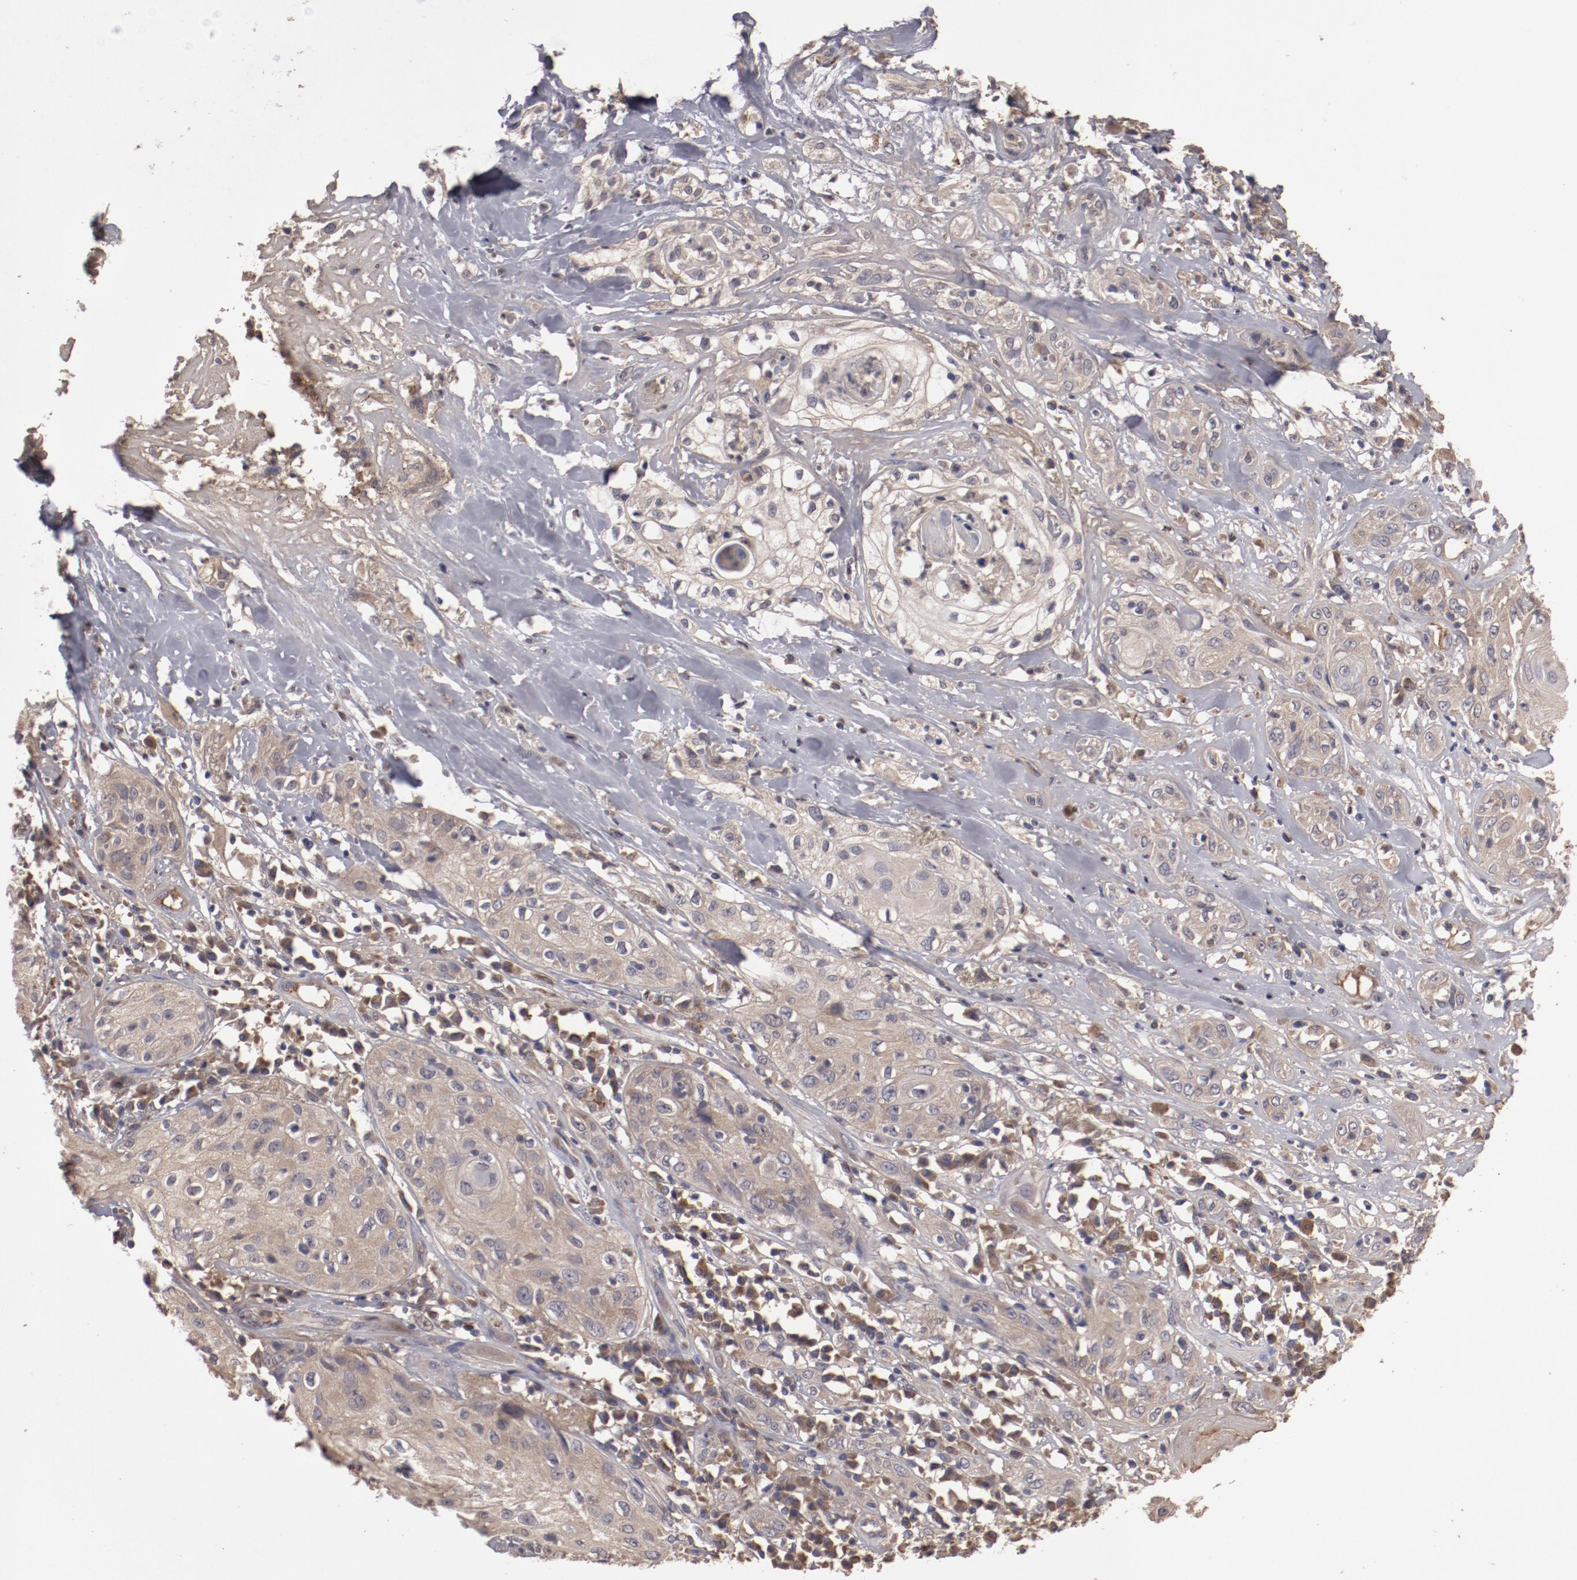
{"staining": {"intensity": "weak", "quantity": ">75%", "location": "cytoplasmic/membranous"}, "tissue": "skin cancer", "cell_type": "Tumor cells", "image_type": "cancer", "snomed": [{"axis": "morphology", "description": "Squamous cell carcinoma, NOS"}, {"axis": "topography", "description": "Skin"}], "caption": "Squamous cell carcinoma (skin) stained for a protein (brown) exhibits weak cytoplasmic/membranous positive staining in about >75% of tumor cells.", "gene": "CP", "patient": {"sex": "male", "age": 65}}